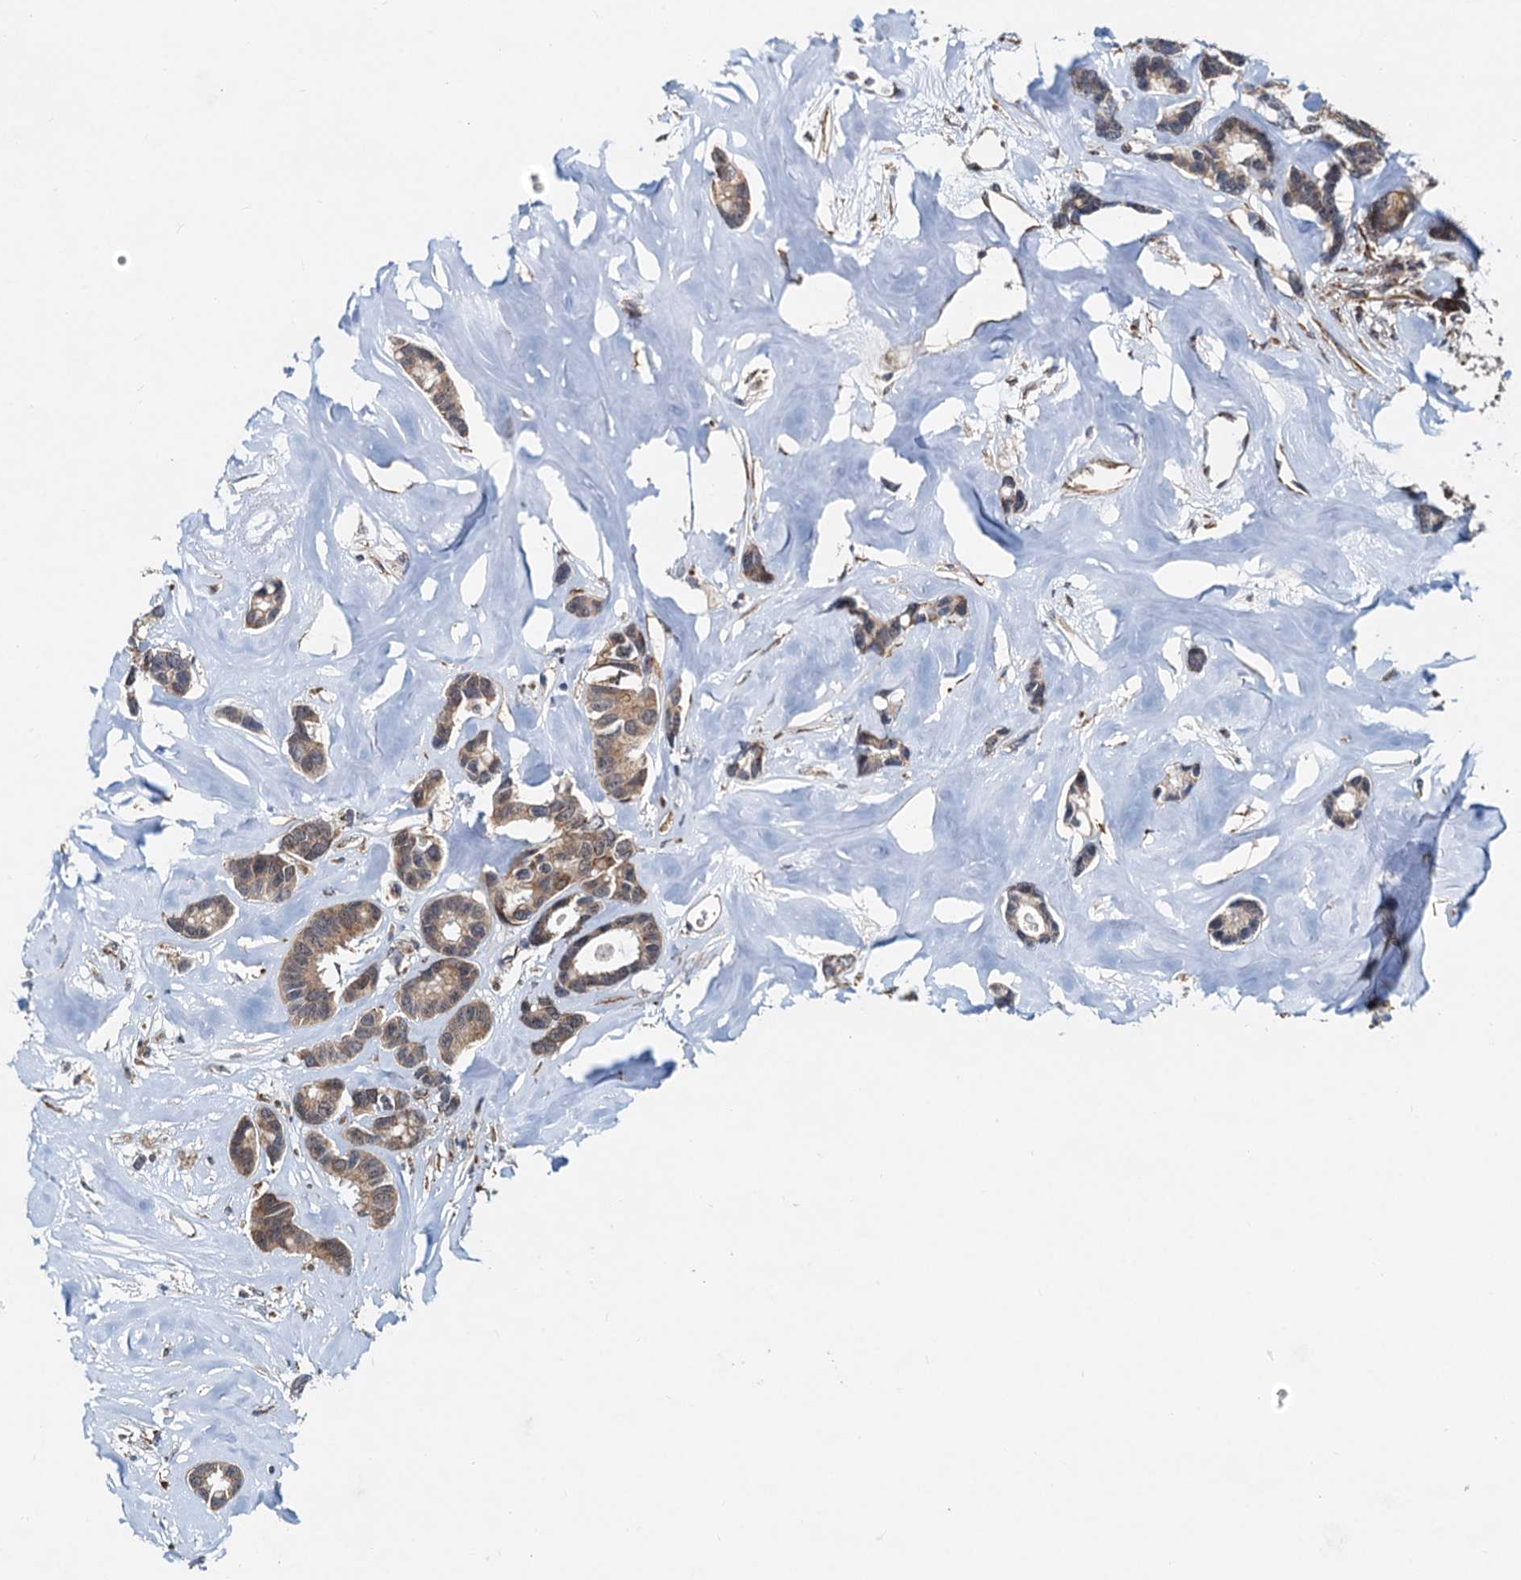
{"staining": {"intensity": "weak", "quantity": ">75%", "location": "cytoplasmic/membranous"}, "tissue": "breast cancer", "cell_type": "Tumor cells", "image_type": "cancer", "snomed": [{"axis": "morphology", "description": "Duct carcinoma"}, {"axis": "topography", "description": "Breast"}], "caption": "This is an image of immunohistochemistry staining of breast intraductal carcinoma, which shows weak positivity in the cytoplasmic/membranous of tumor cells.", "gene": "DNAJC21", "patient": {"sex": "female", "age": 87}}